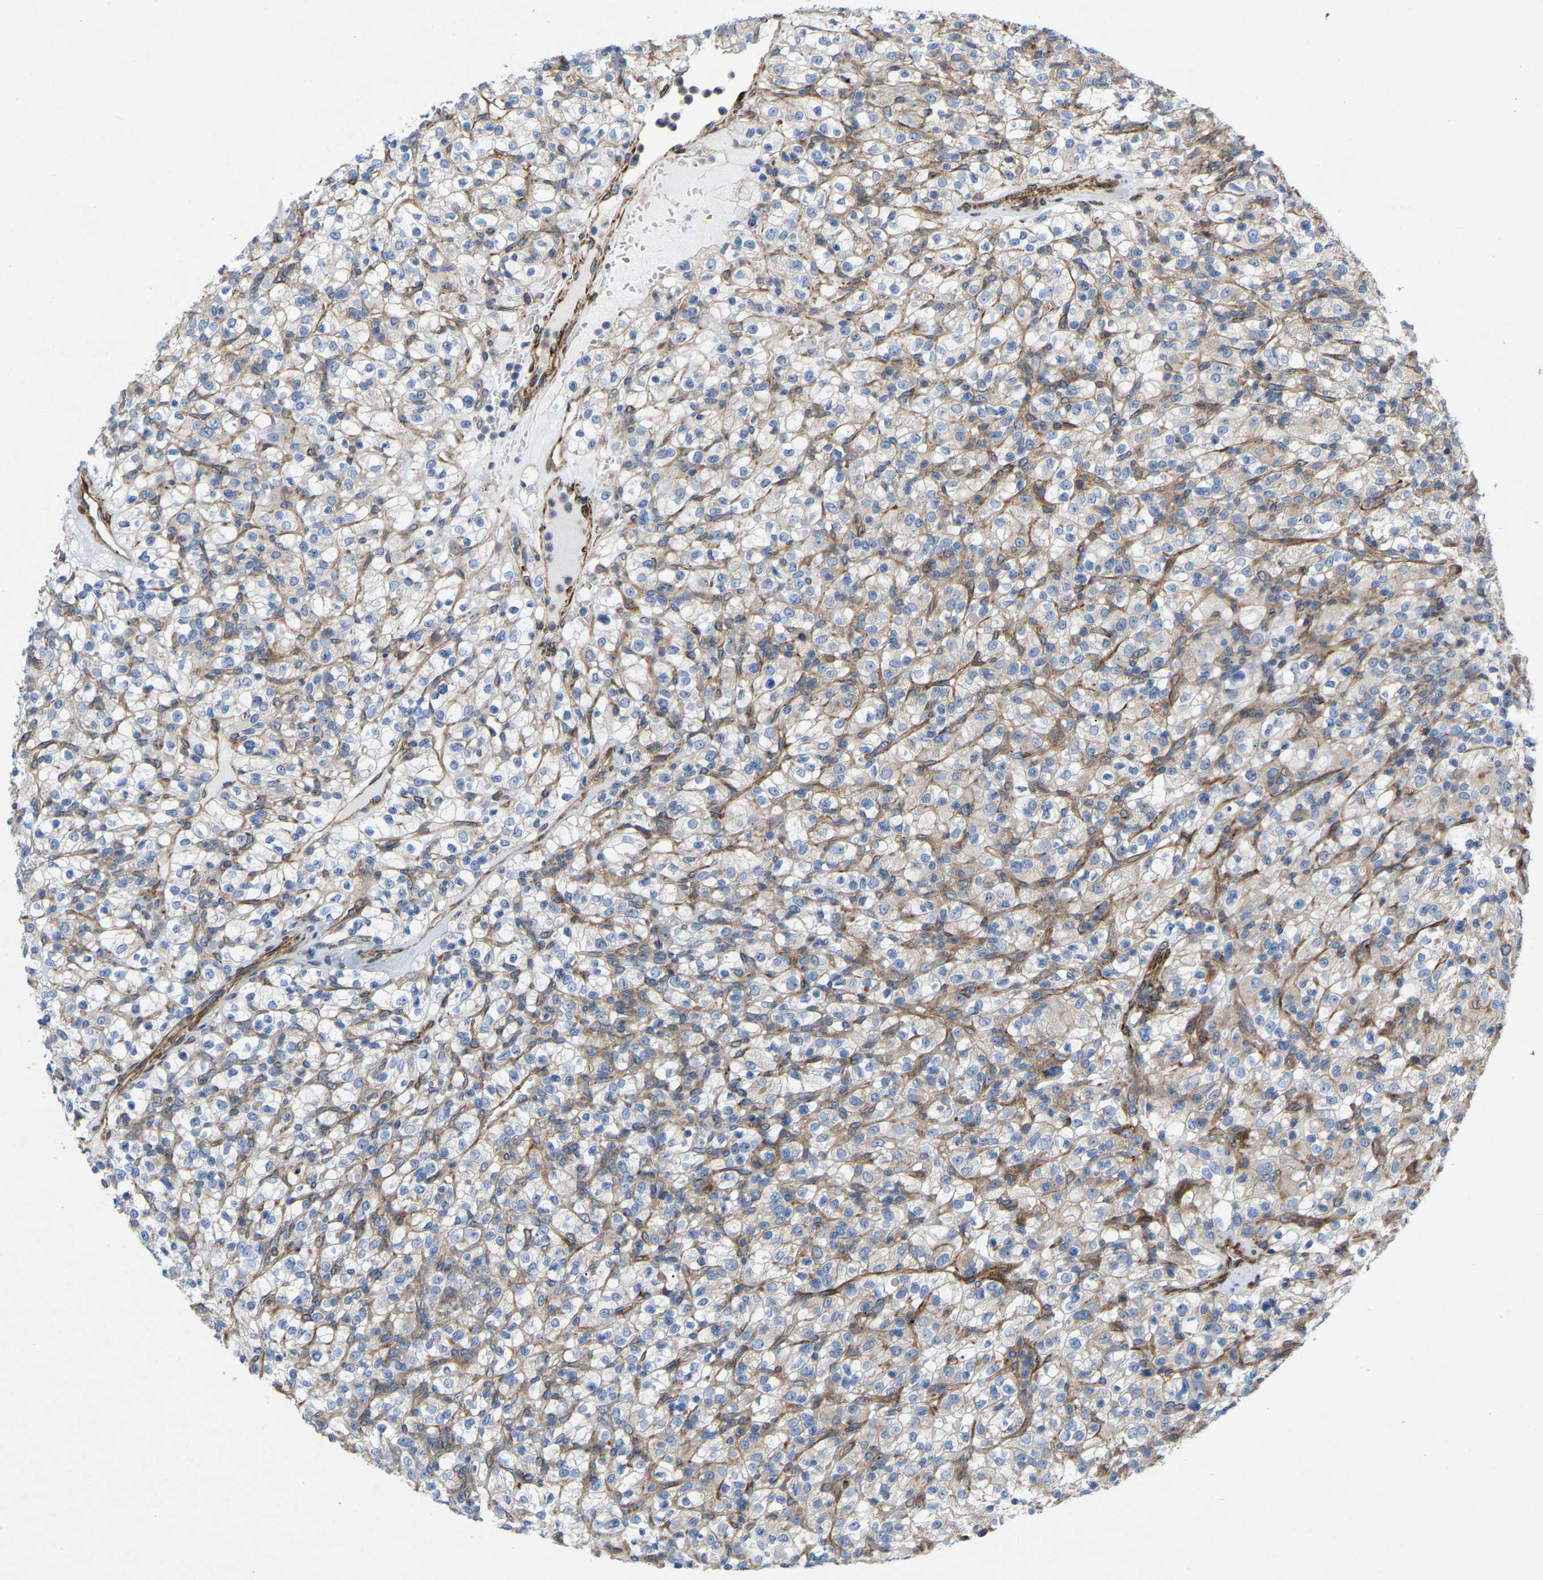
{"staining": {"intensity": "negative", "quantity": "none", "location": "none"}, "tissue": "renal cancer", "cell_type": "Tumor cells", "image_type": "cancer", "snomed": [{"axis": "morphology", "description": "Normal tissue, NOS"}, {"axis": "morphology", "description": "Adenocarcinoma, NOS"}, {"axis": "topography", "description": "Kidney"}], "caption": "There is no significant expression in tumor cells of renal cancer.", "gene": "TOR1B", "patient": {"sex": "female", "age": 72}}